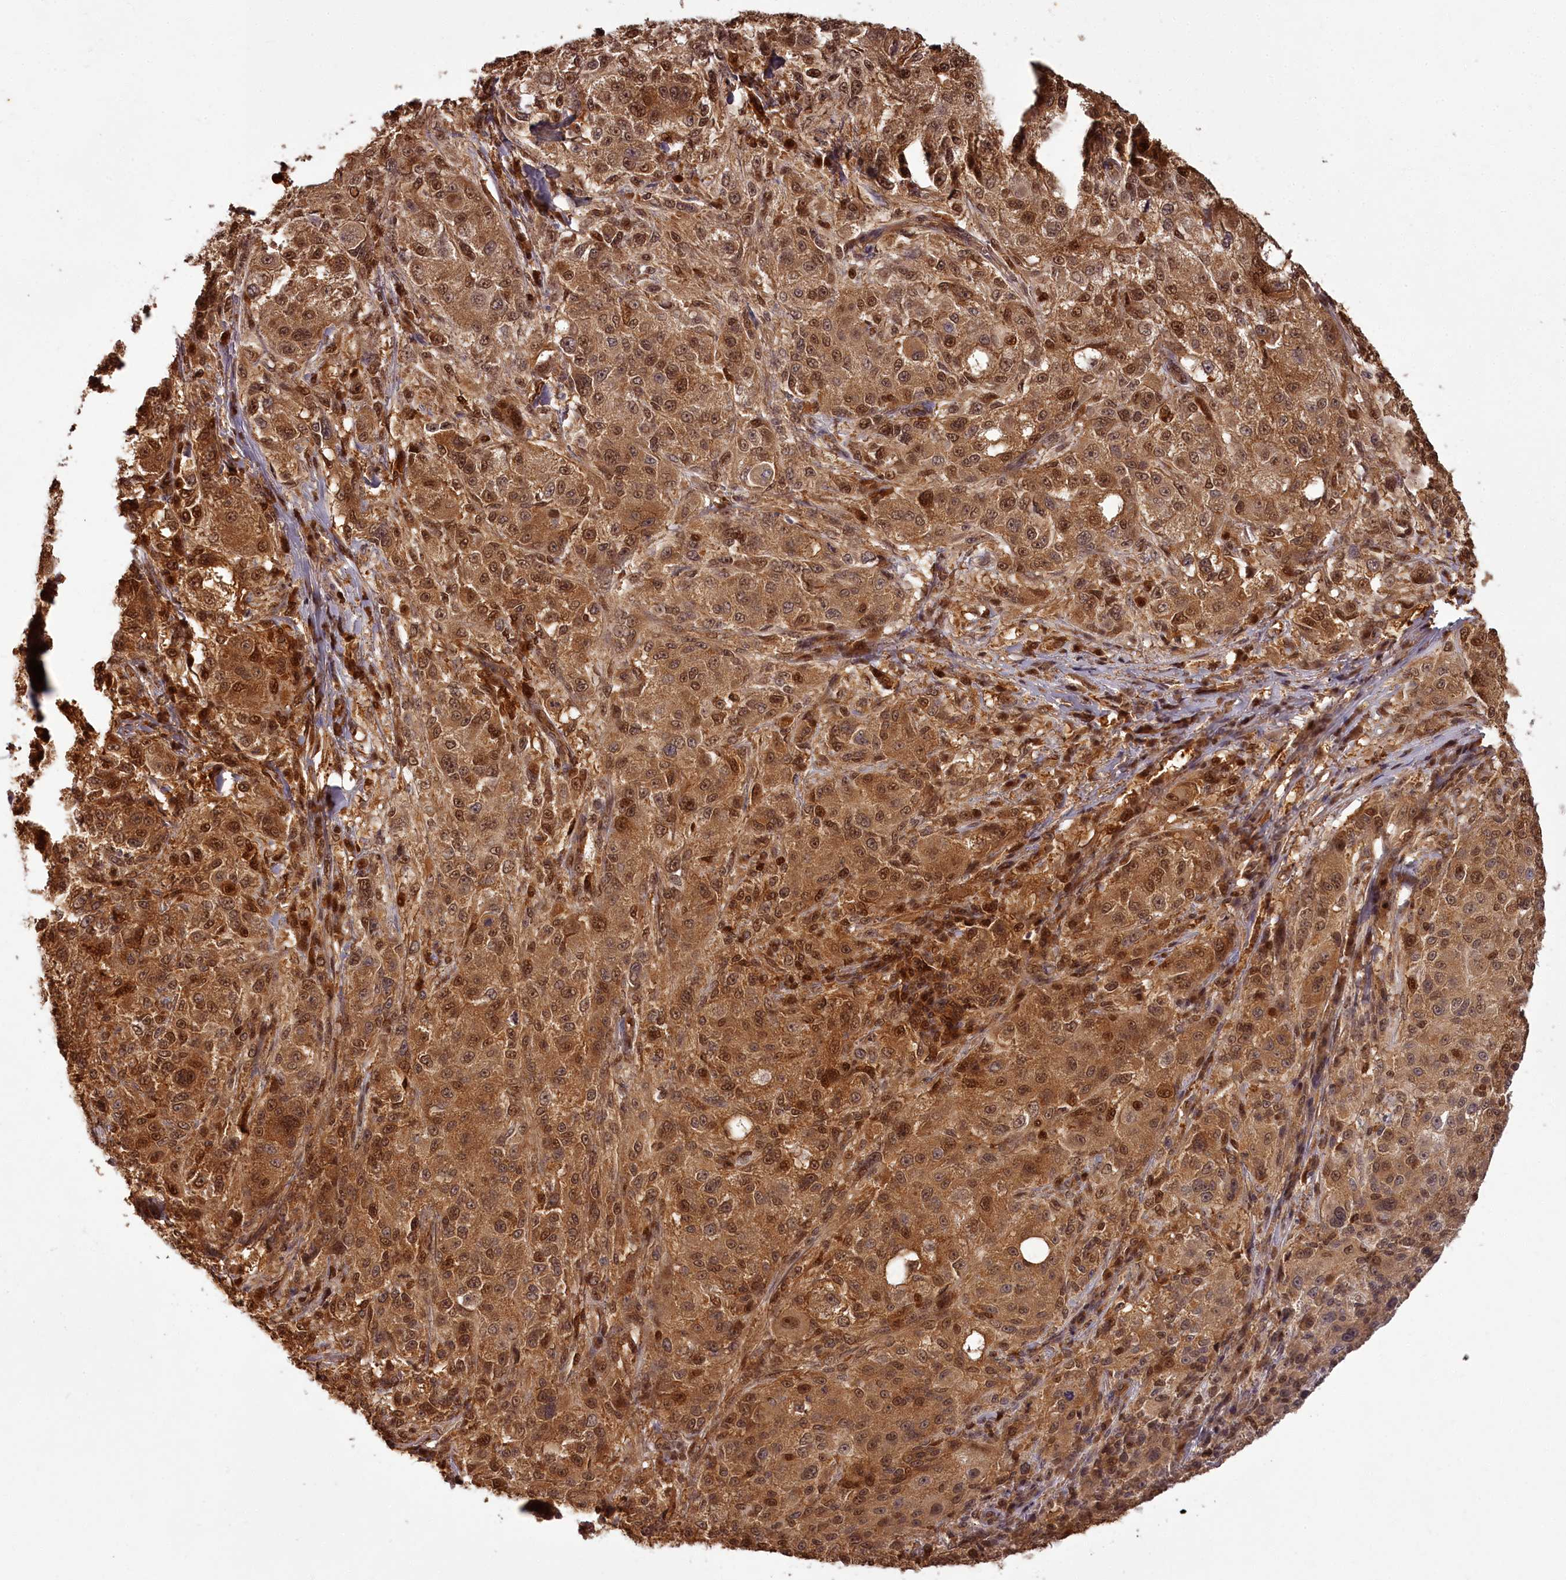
{"staining": {"intensity": "moderate", "quantity": ">75%", "location": "cytoplasmic/membranous,nuclear"}, "tissue": "melanoma", "cell_type": "Tumor cells", "image_type": "cancer", "snomed": [{"axis": "morphology", "description": "Necrosis, NOS"}, {"axis": "morphology", "description": "Malignant melanoma, NOS"}, {"axis": "topography", "description": "Skin"}], "caption": "This histopathology image displays malignant melanoma stained with immunohistochemistry (IHC) to label a protein in brown. The cytoplasmic/membranous and nuclear of tumor cells show moderate positivity for the protein. Nuclei are counter-stained blue.", "gene": "NPRL2", "patient": {"sex": "female", "age": 87}}